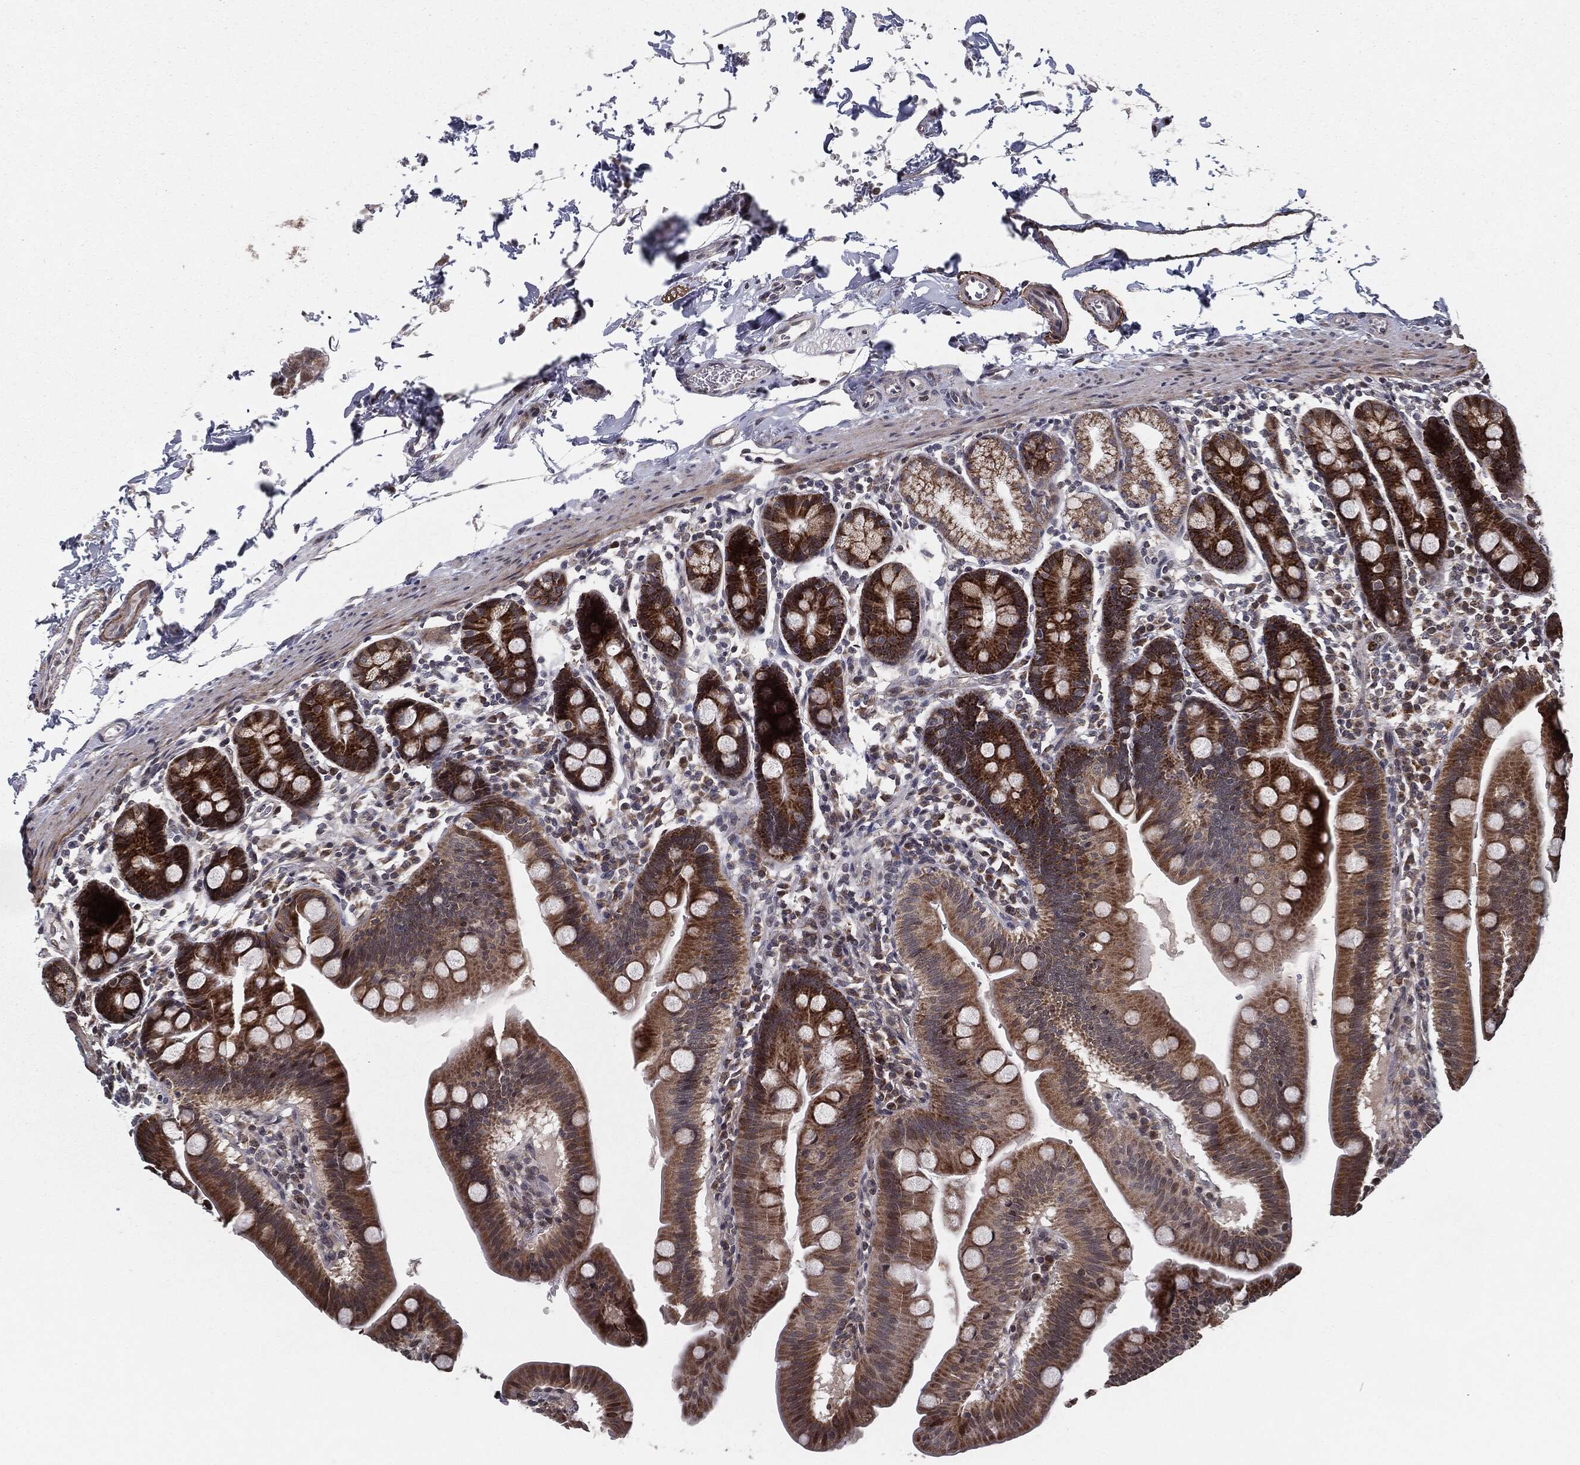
{"staining": {"intensity": "strong", "quantity": ">75%", "location": "cytoplasmic/membranous"}, "tissue": "duodenum", "cell_type": "Glandular cells", "image_type": "normal", "snomed": [{"axis": "morphology", "description": "Normal tissue, NOS"}, {"axis": "topography", "description": "Duodenum"}], "caption": "Immunohistochemical staining of benign duodenum demonstrates high levels of strong cytoplasmic/membranous staining in approximately >75% of glandular cells. (DAB = brown stain, brightfield microscopy at high magnification).", "gene": "CHCHD2", "patient": {"sex": "male", "age": 59}}